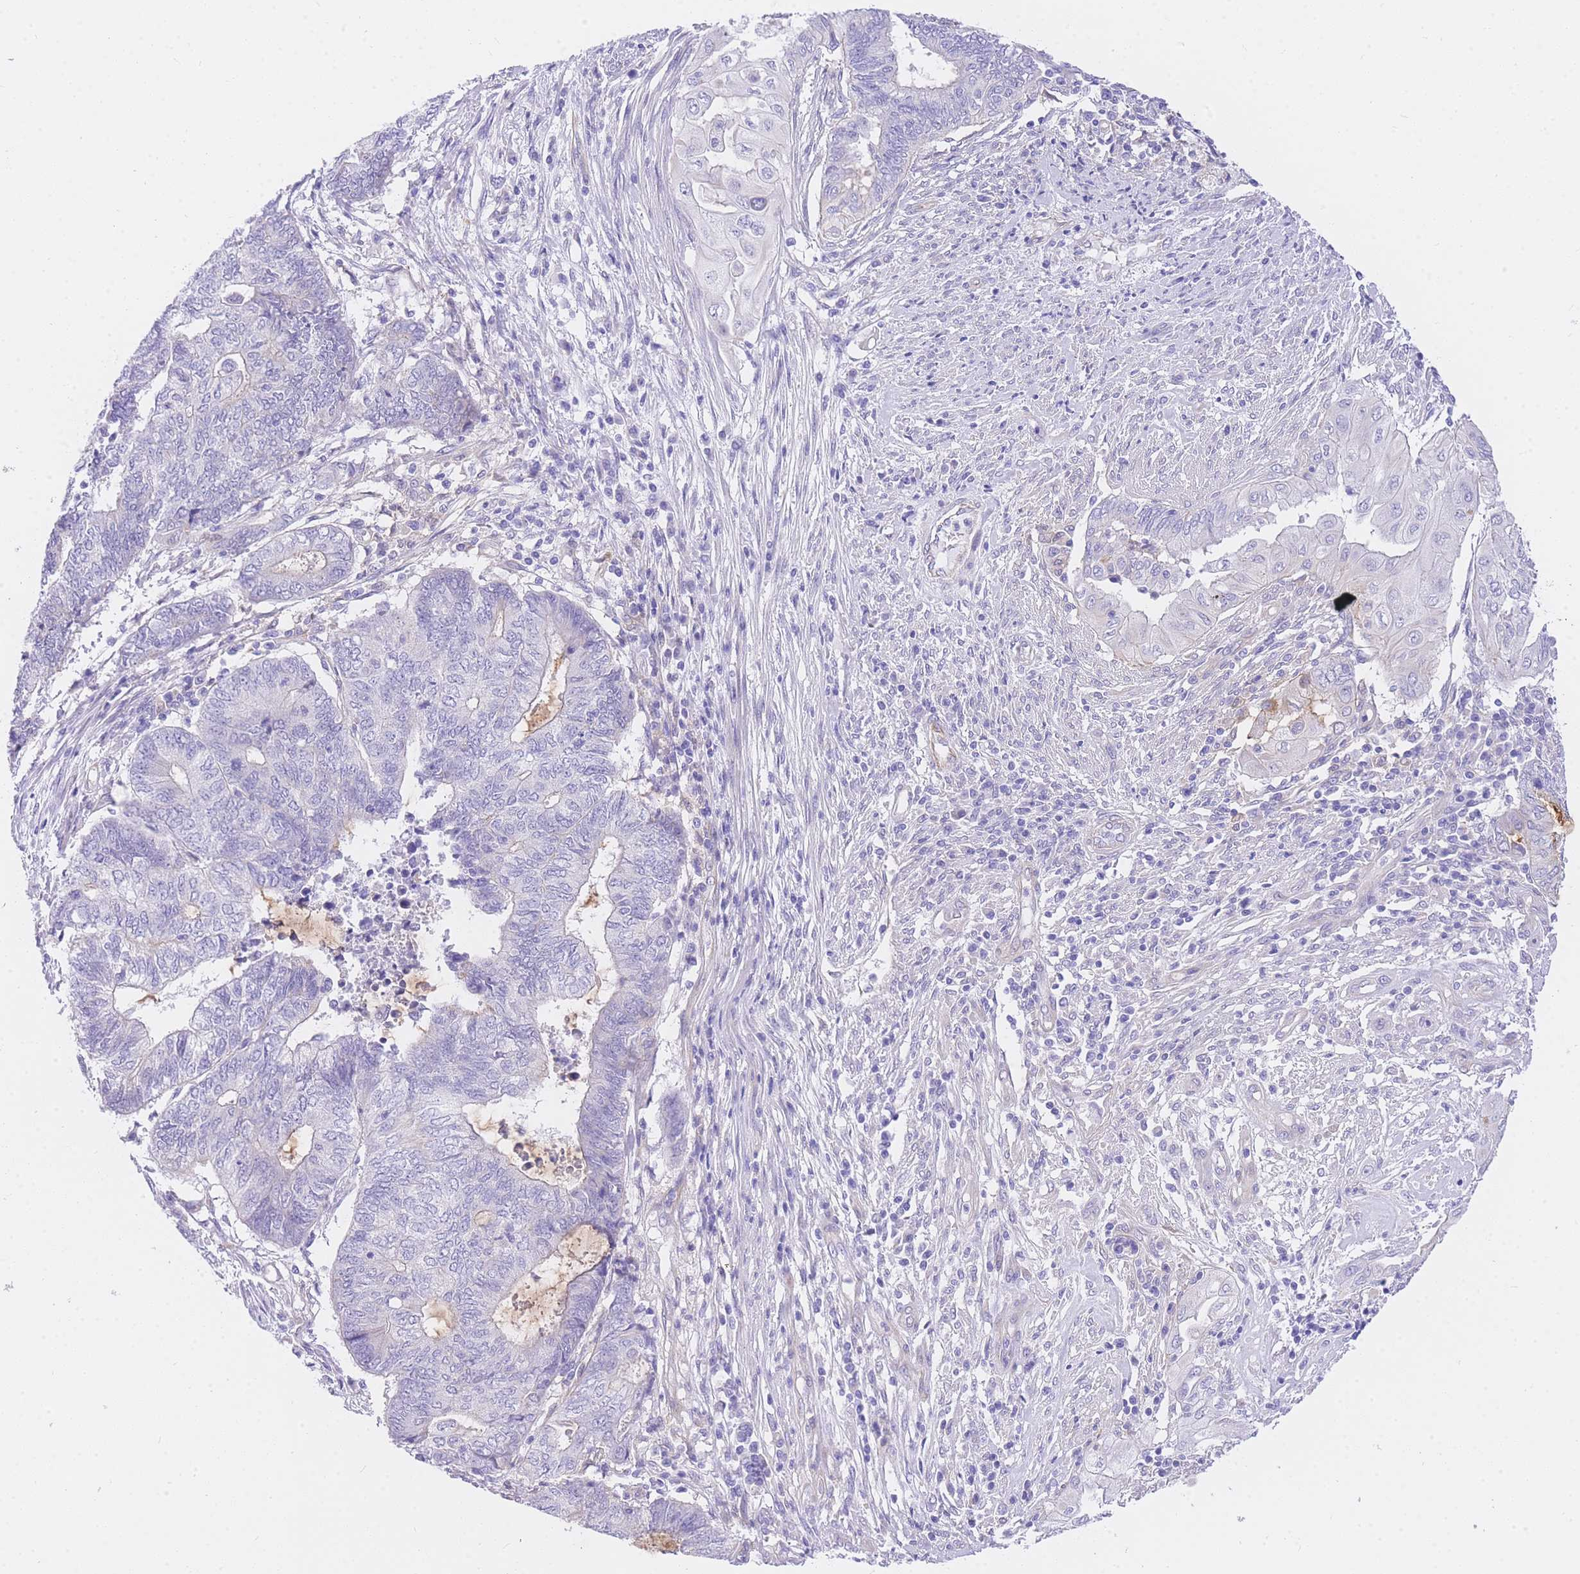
{"staining": {"intensity": "negative", "quantity": "none", "location": "none"}, "tissue": "endometrial cancer", "cell_type": "Tumor cells", "image_type": "cancer", "snomed": [{"axis": "morphology", "description": "Adenocarcinoma, NOS"}, {"axis": "topography", "description": "Uterus"}, {"axis": "topography", "description": "Endometrium"}], "caption": "Immunohistochemical staining of human endometrial adenocarcinoma reveals no significant staining in tumor cells.", "gene": "SRSF12", "patient": {"sex": "female", "age": 70}}